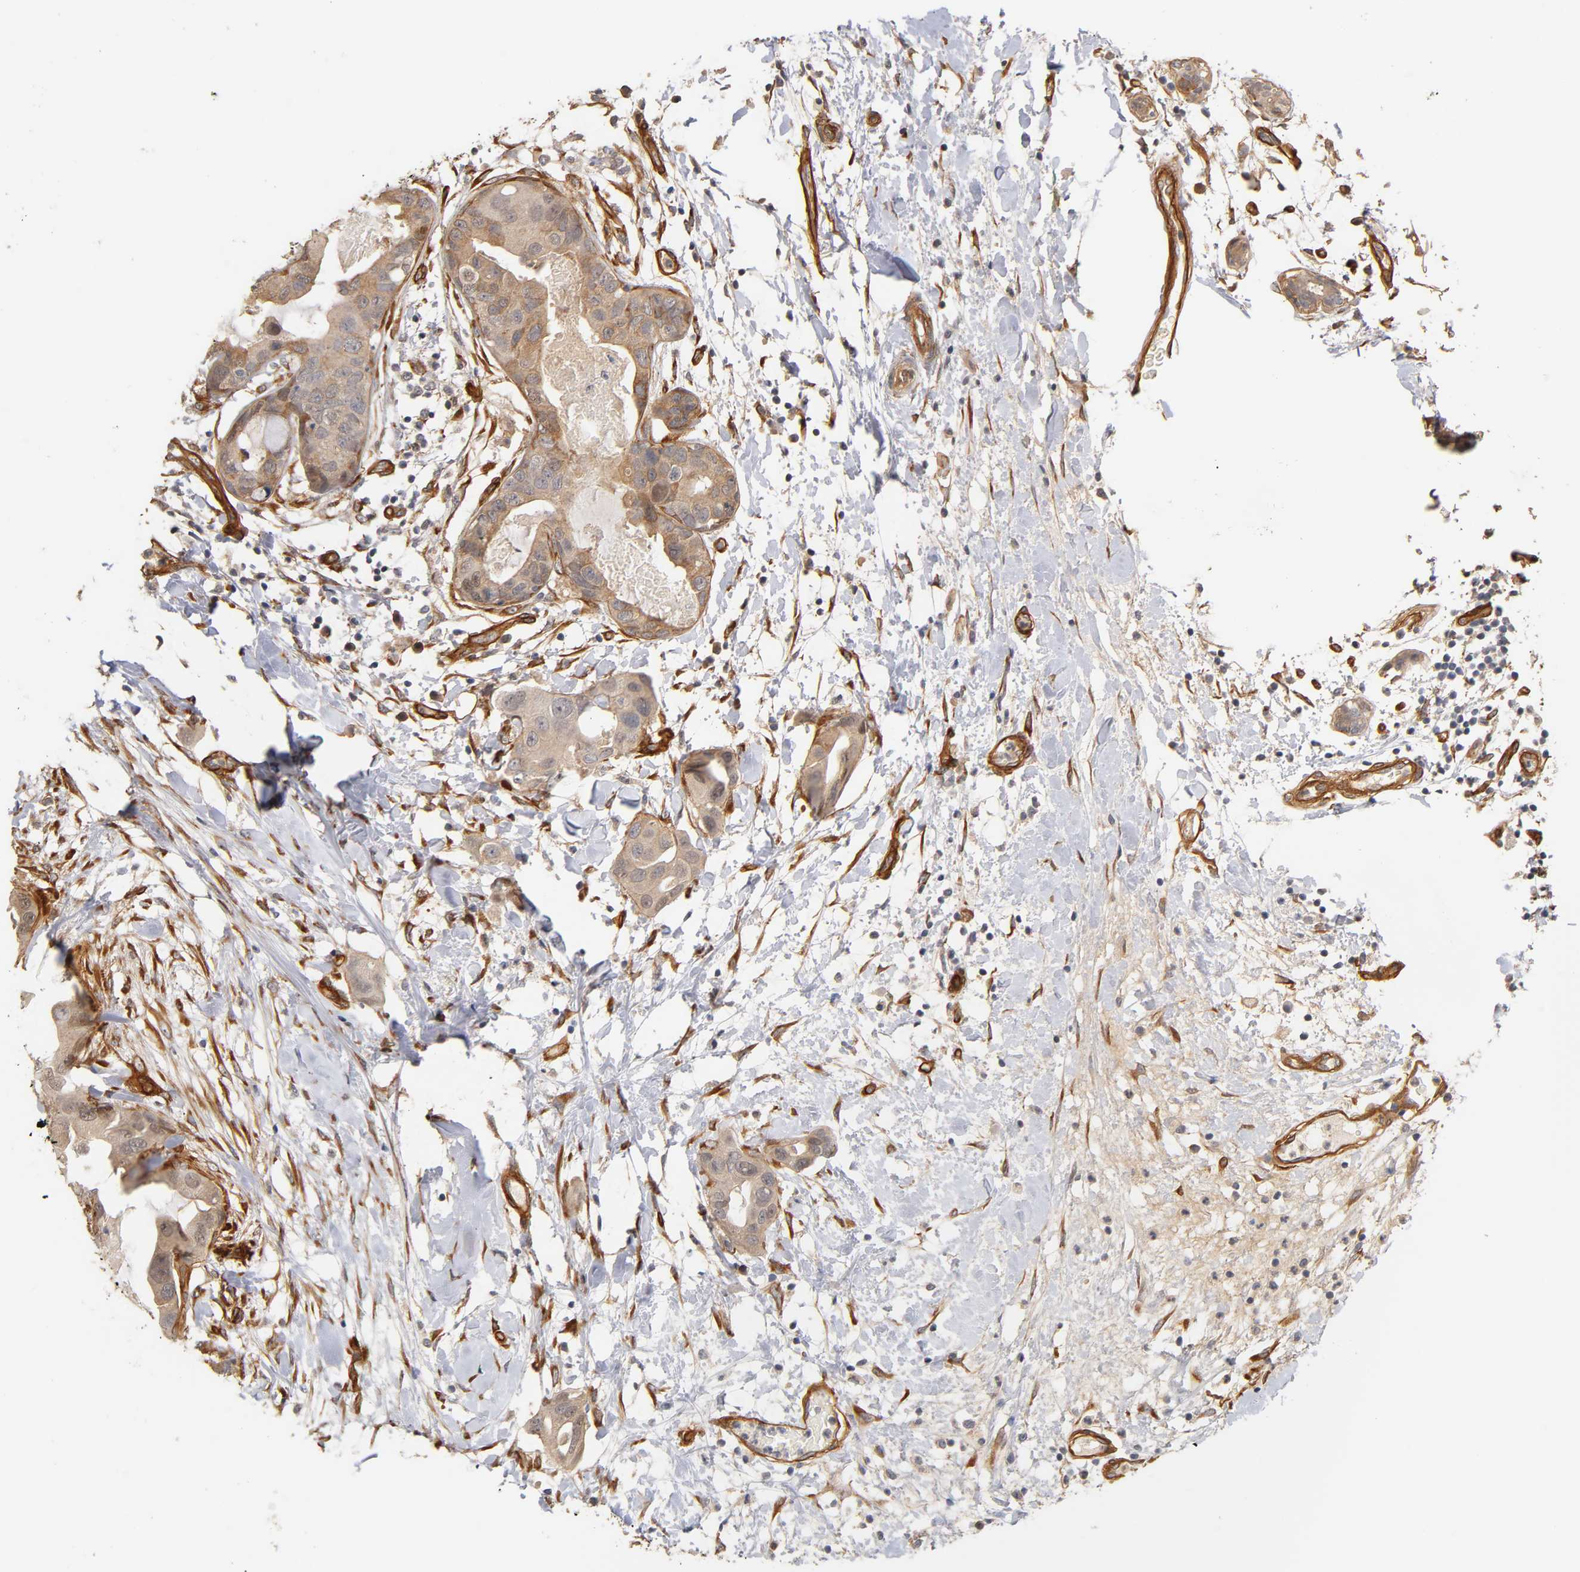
{"staining": {"intensity": "moderate", "quantity": ">75%", "location": "cytoplasmic/membranous"}, "tissue": "breast cancer", "cell_type": "Tumor cells", "image_type": "cancer", "snomed": [{"axis": "morphology", "description": "Duct carcinoma"}, {"axis": "topography", "description": "Breast"}], "caption": "DAB immunohistochemical staining of human breast invasive ductal carcinoma displays moderate cytoplasmic/membranous protein expression in about >75% of tumor cells. Using DAB (brown) and hematoxylin (blue) stains, captured at high magnification using brightfield microscopy.", "gene": "LAMB1", "patient": {"sex": "female", "age": 40}}